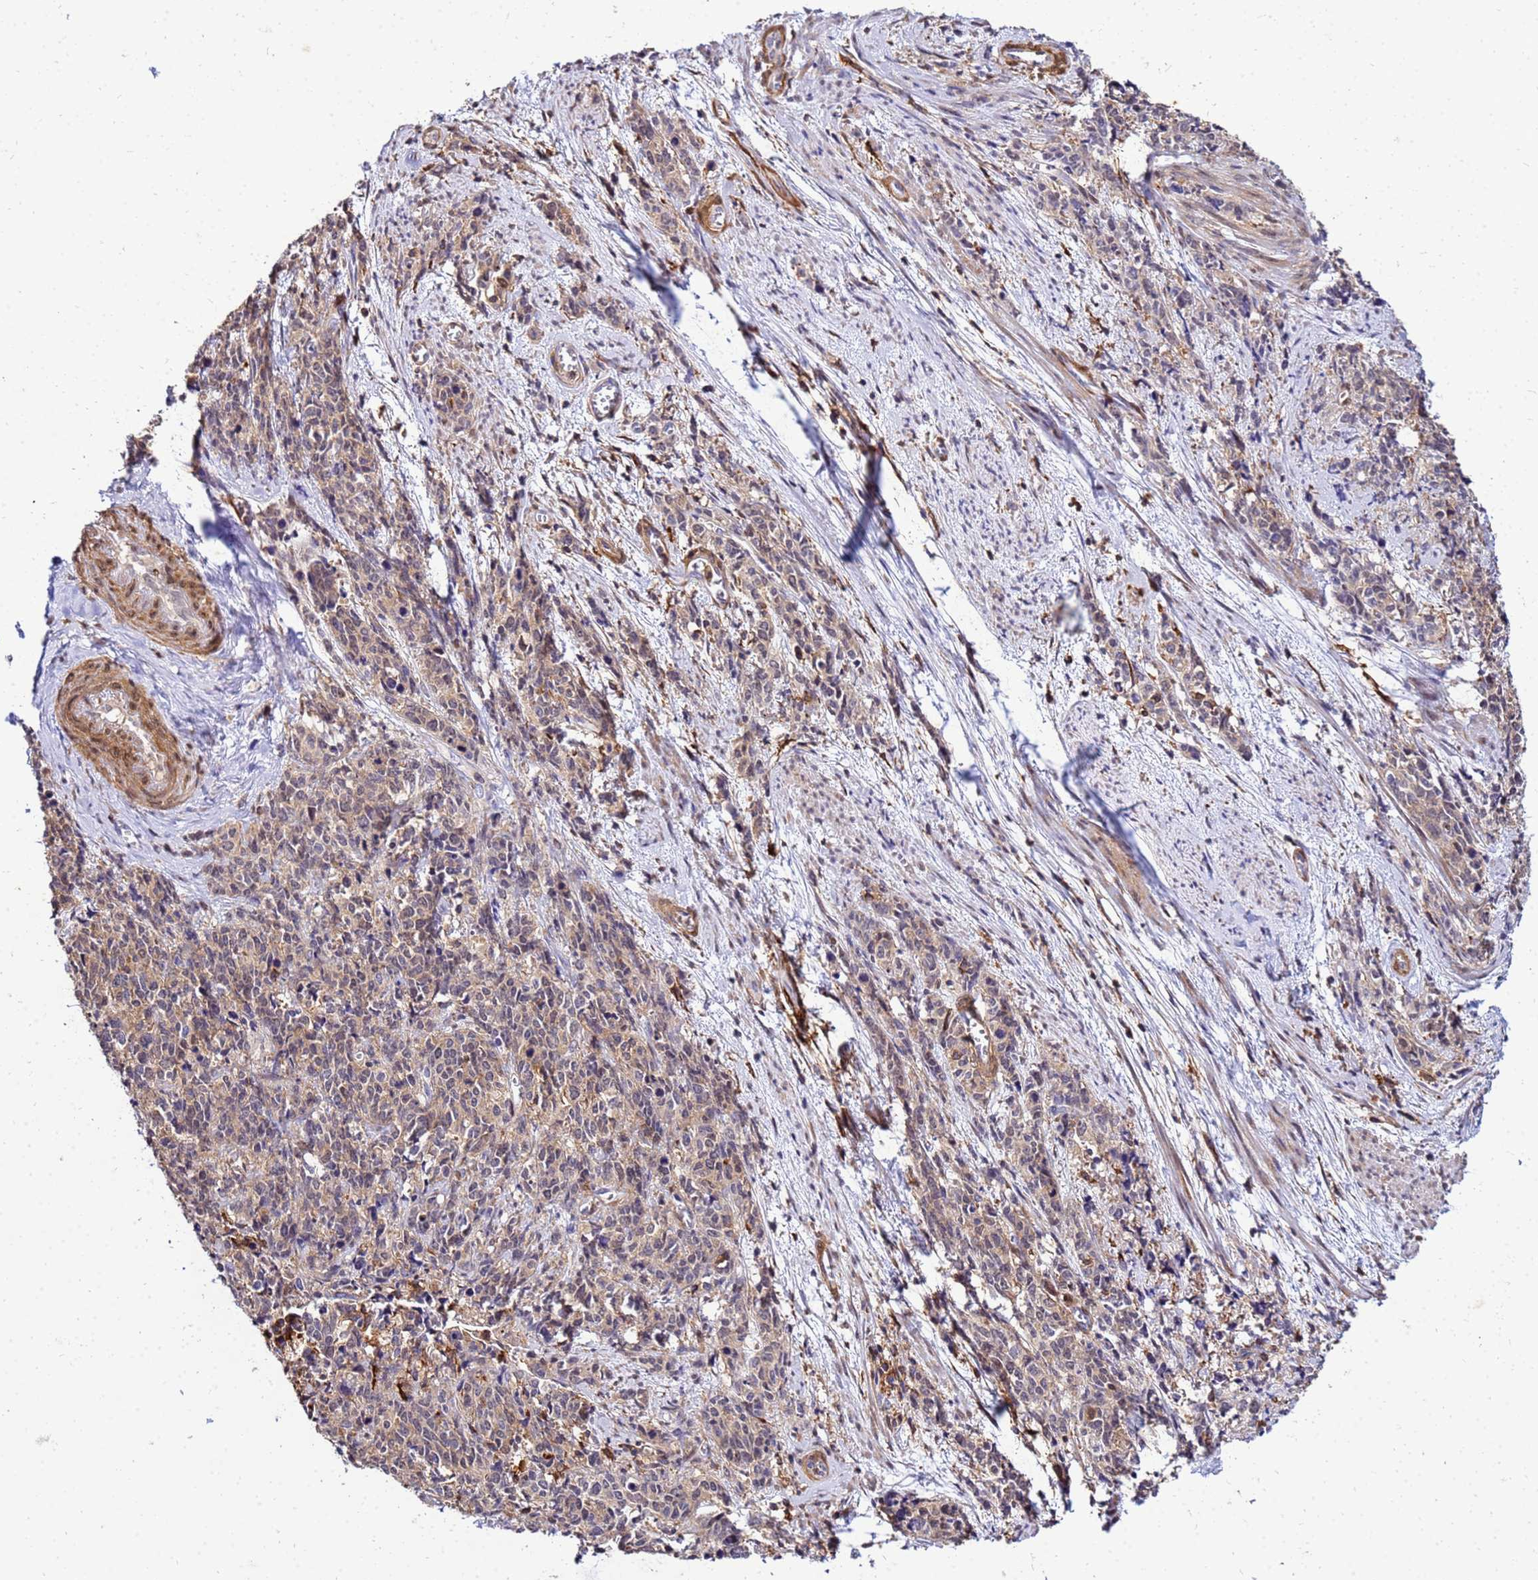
{"staining": {"intensity": "weak", "quantity": "25%-75%", "location": "cytoplasmic/membranous"}, "tissue": "cervical cancer", "cell_type": "Tumor cells", "image_type": "cancer", "snomed": [{"axis": "morphology", "description": "Squamous cell carcinoma, NOS"}, {"axis": "topography", "description": "Cervix"}], "caption": "DAB (3,3'-diaminobenzidine) immunohistochemical staining of human cervical squamous cell carcinoma displays weak cytoplasmic/membranous protein expression in approximately 25%-75% of tumor cells. The staining was performed using DAB (3,3'-diaminobenzidine) to visualize the protein expression in brown, while the nuclei were stained in blue with hematoxylin (Magnification: 20x).", "gene": "DBNDD2", "patient": {"sex": "female", "age": 60}}